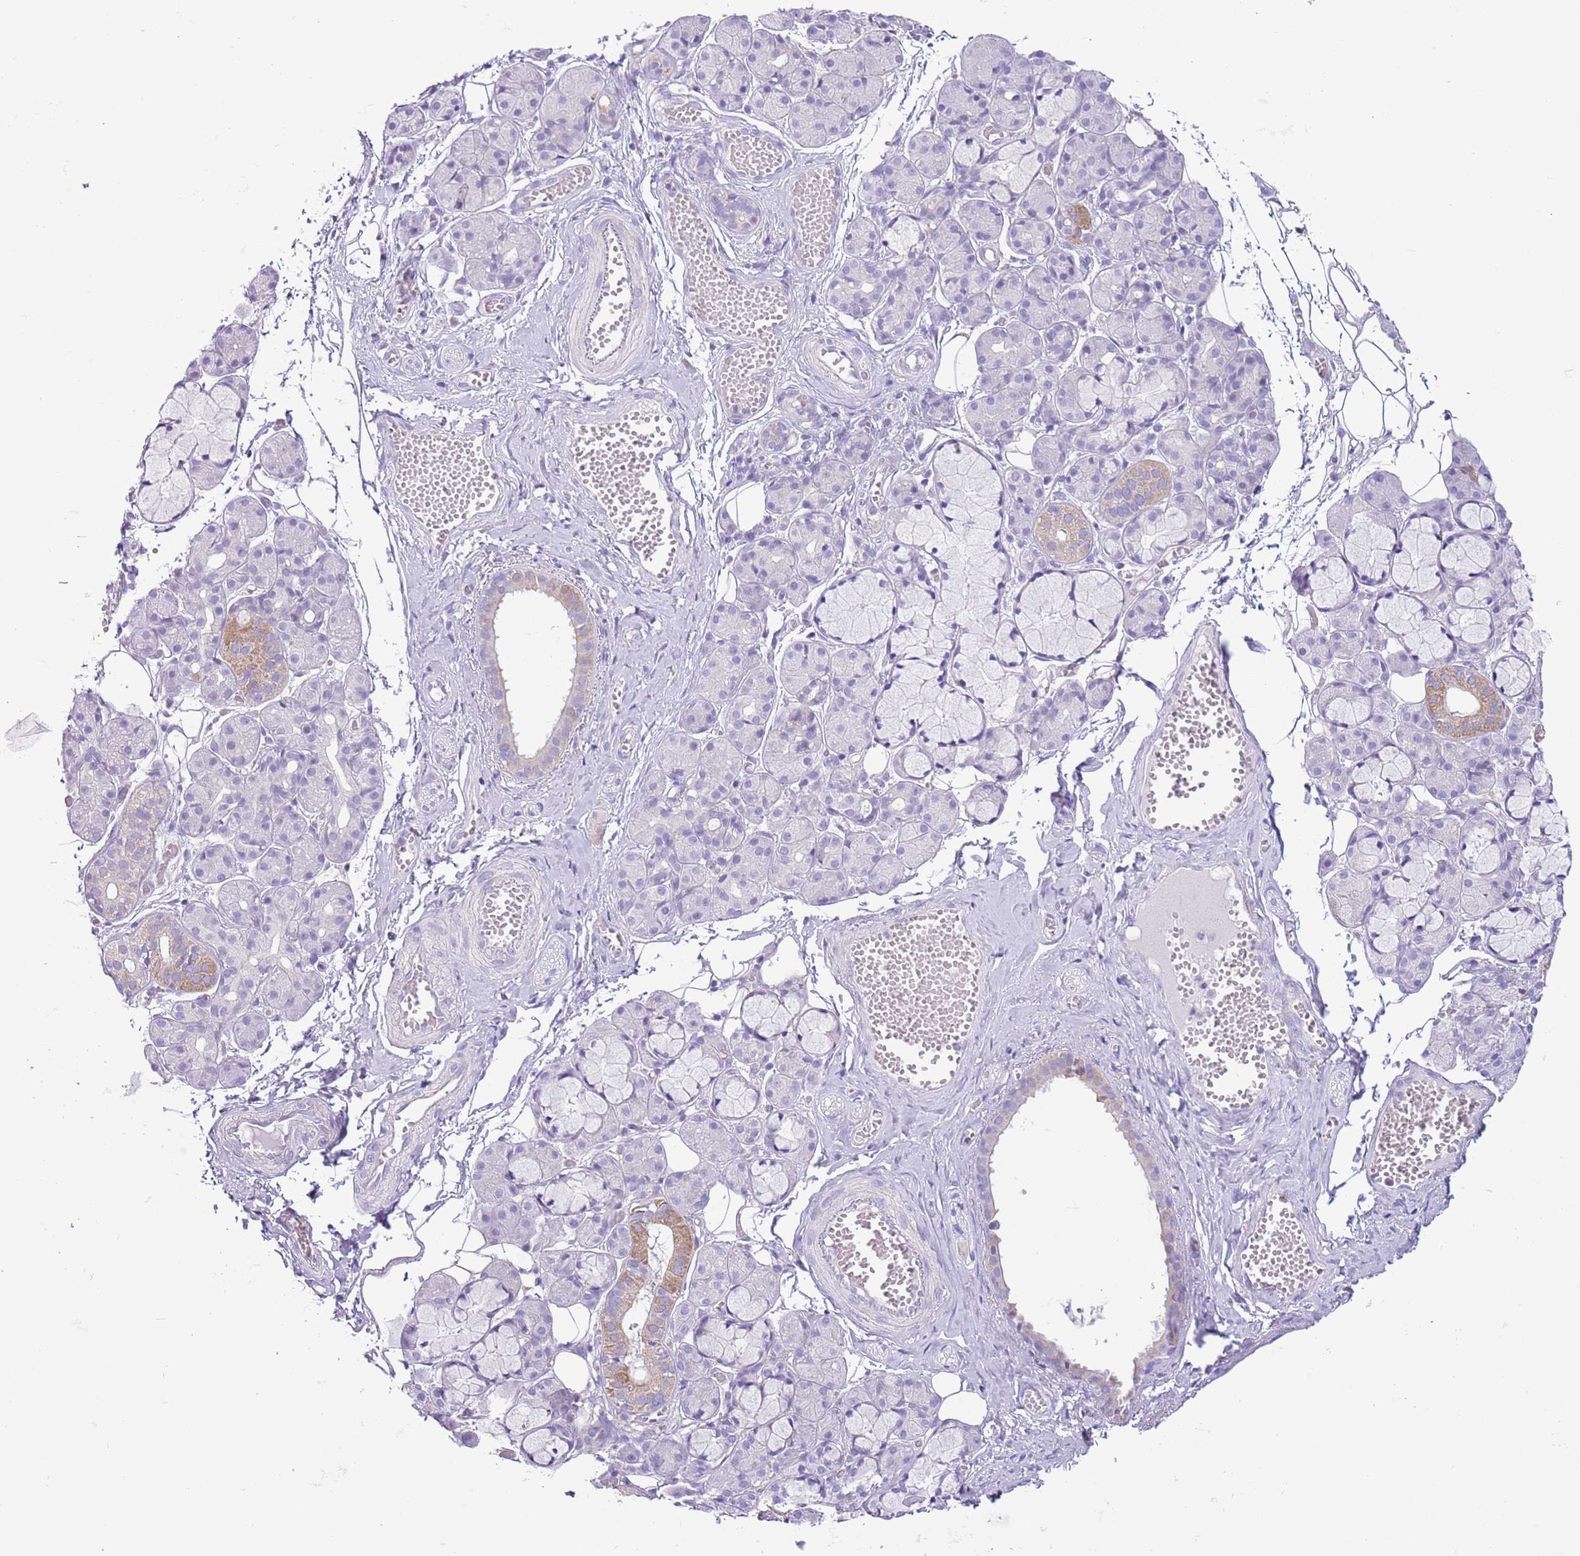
{"staining": {"intensity": "moderate", "quantity": "<25%", "location": "cytoplasmic/membranous"}, "tissue": "salivary gland", "cell_type": "Glandular cells", "image_type": "normal", "snomed": [{"axis": "morphology", "description": "Normal tissue, NOS"}, {"axis": "topography", "description": "Salivary gland"}], "caption": "Glandular cells display low levels of moderate cytoplasmic/membranous staining in approximately <25% of cells in benign human salivary gland. Nuclei are stained in blue.", "gene": "ZNF697", "patient": {"sex": "male", "age": 63}}